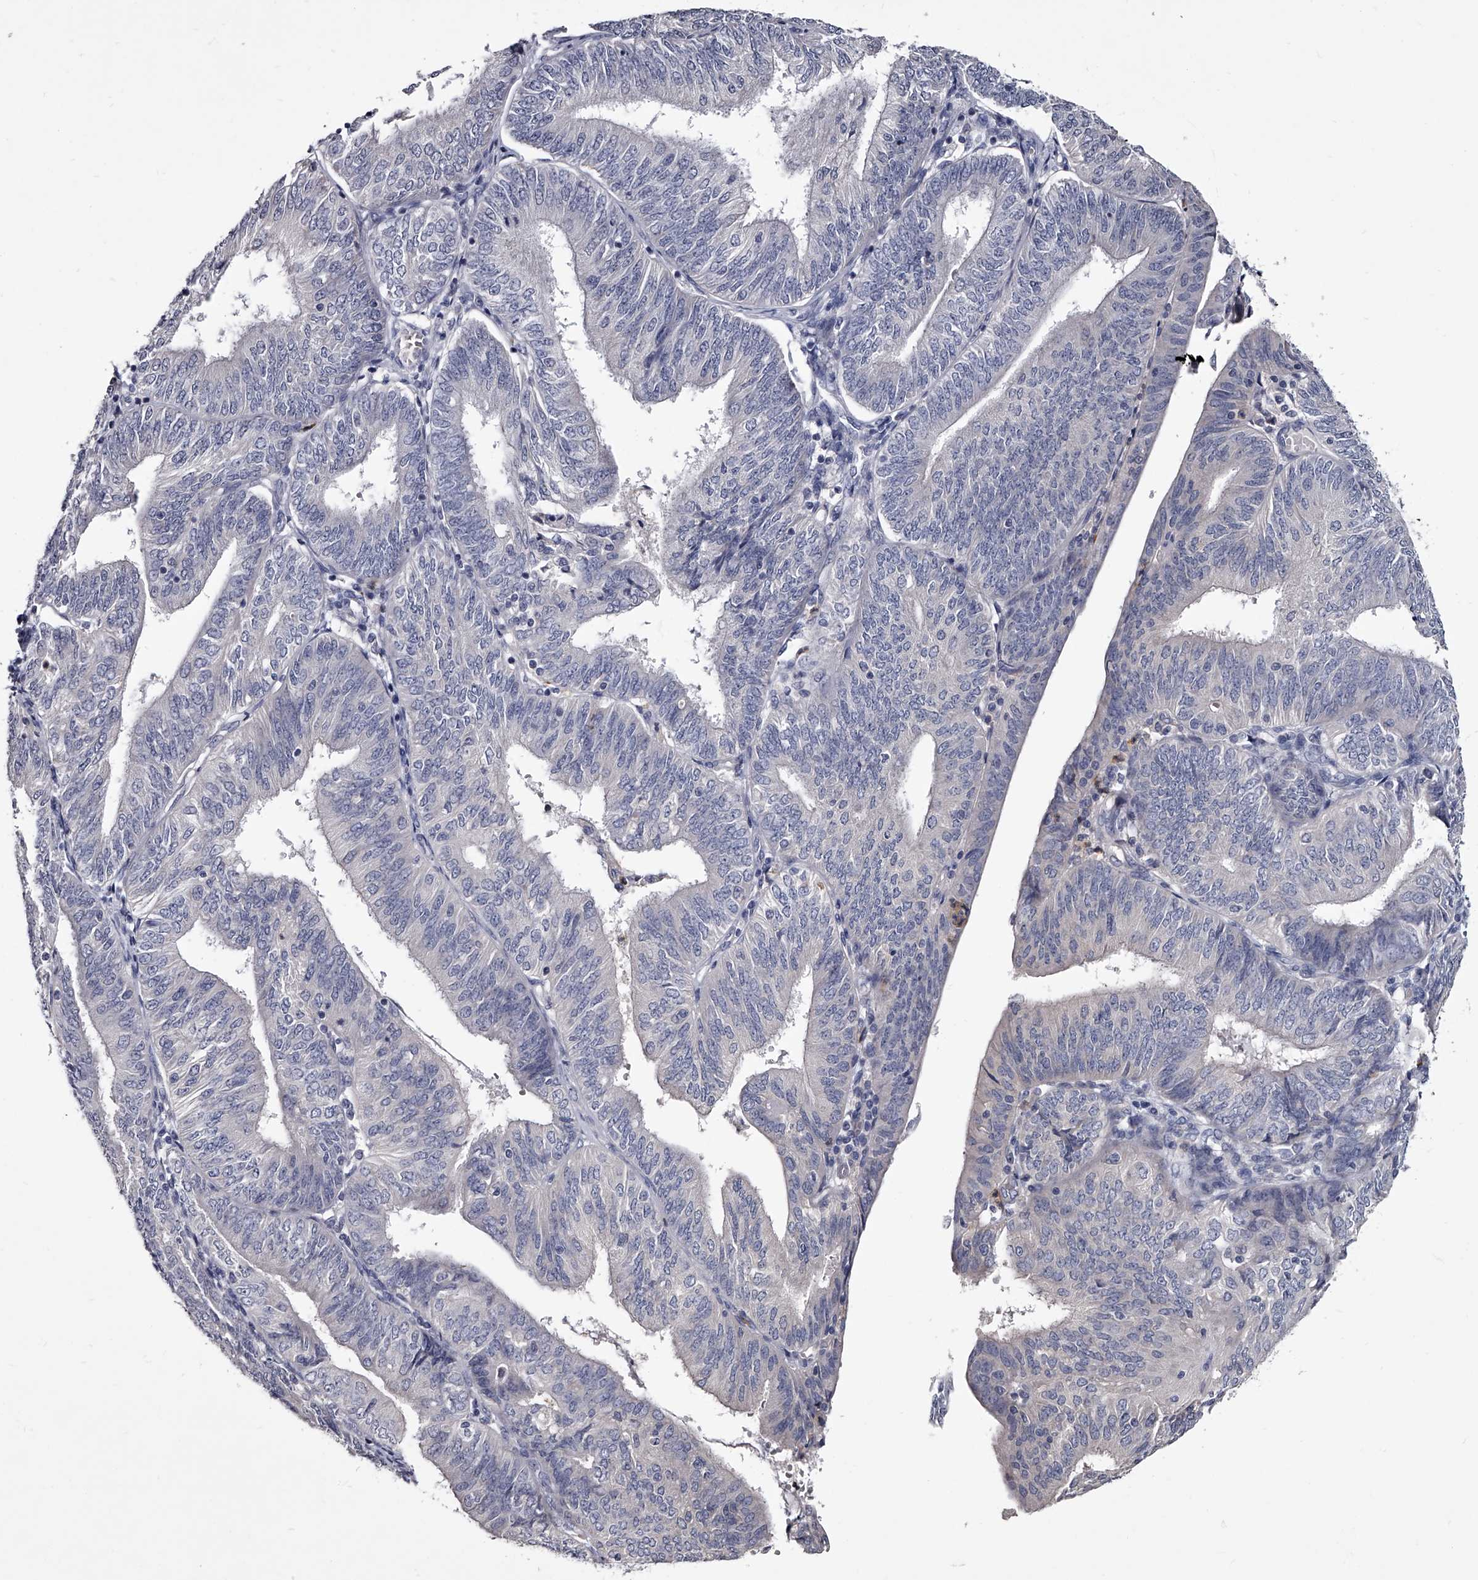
{"staining": {"intensity": "negative", "quantity": "none", "location": "none"}, "tissue": "endometrial cancer", "cell_type": "Tumor cells", "image_type": "cancer", "snomed": [{"axis": "morphology", "description": "Adenocarcinoma, NOS"}, {"axis": "topography", "description": "Endometrium"}], "caption": "Immunohistochemistry image of neoplastic tissue: human adenocarcinoma (endometrial) stained with DAB shows no significant protein positivity in tumor cells. Brightfield microscopy of immunohistochemistry (IHC) stained with DAB (brown) and hematoxylin (blue), captured at high magnification.", "gene": "GAPVD1", "patient": {"sex": "female", "age": 58}}